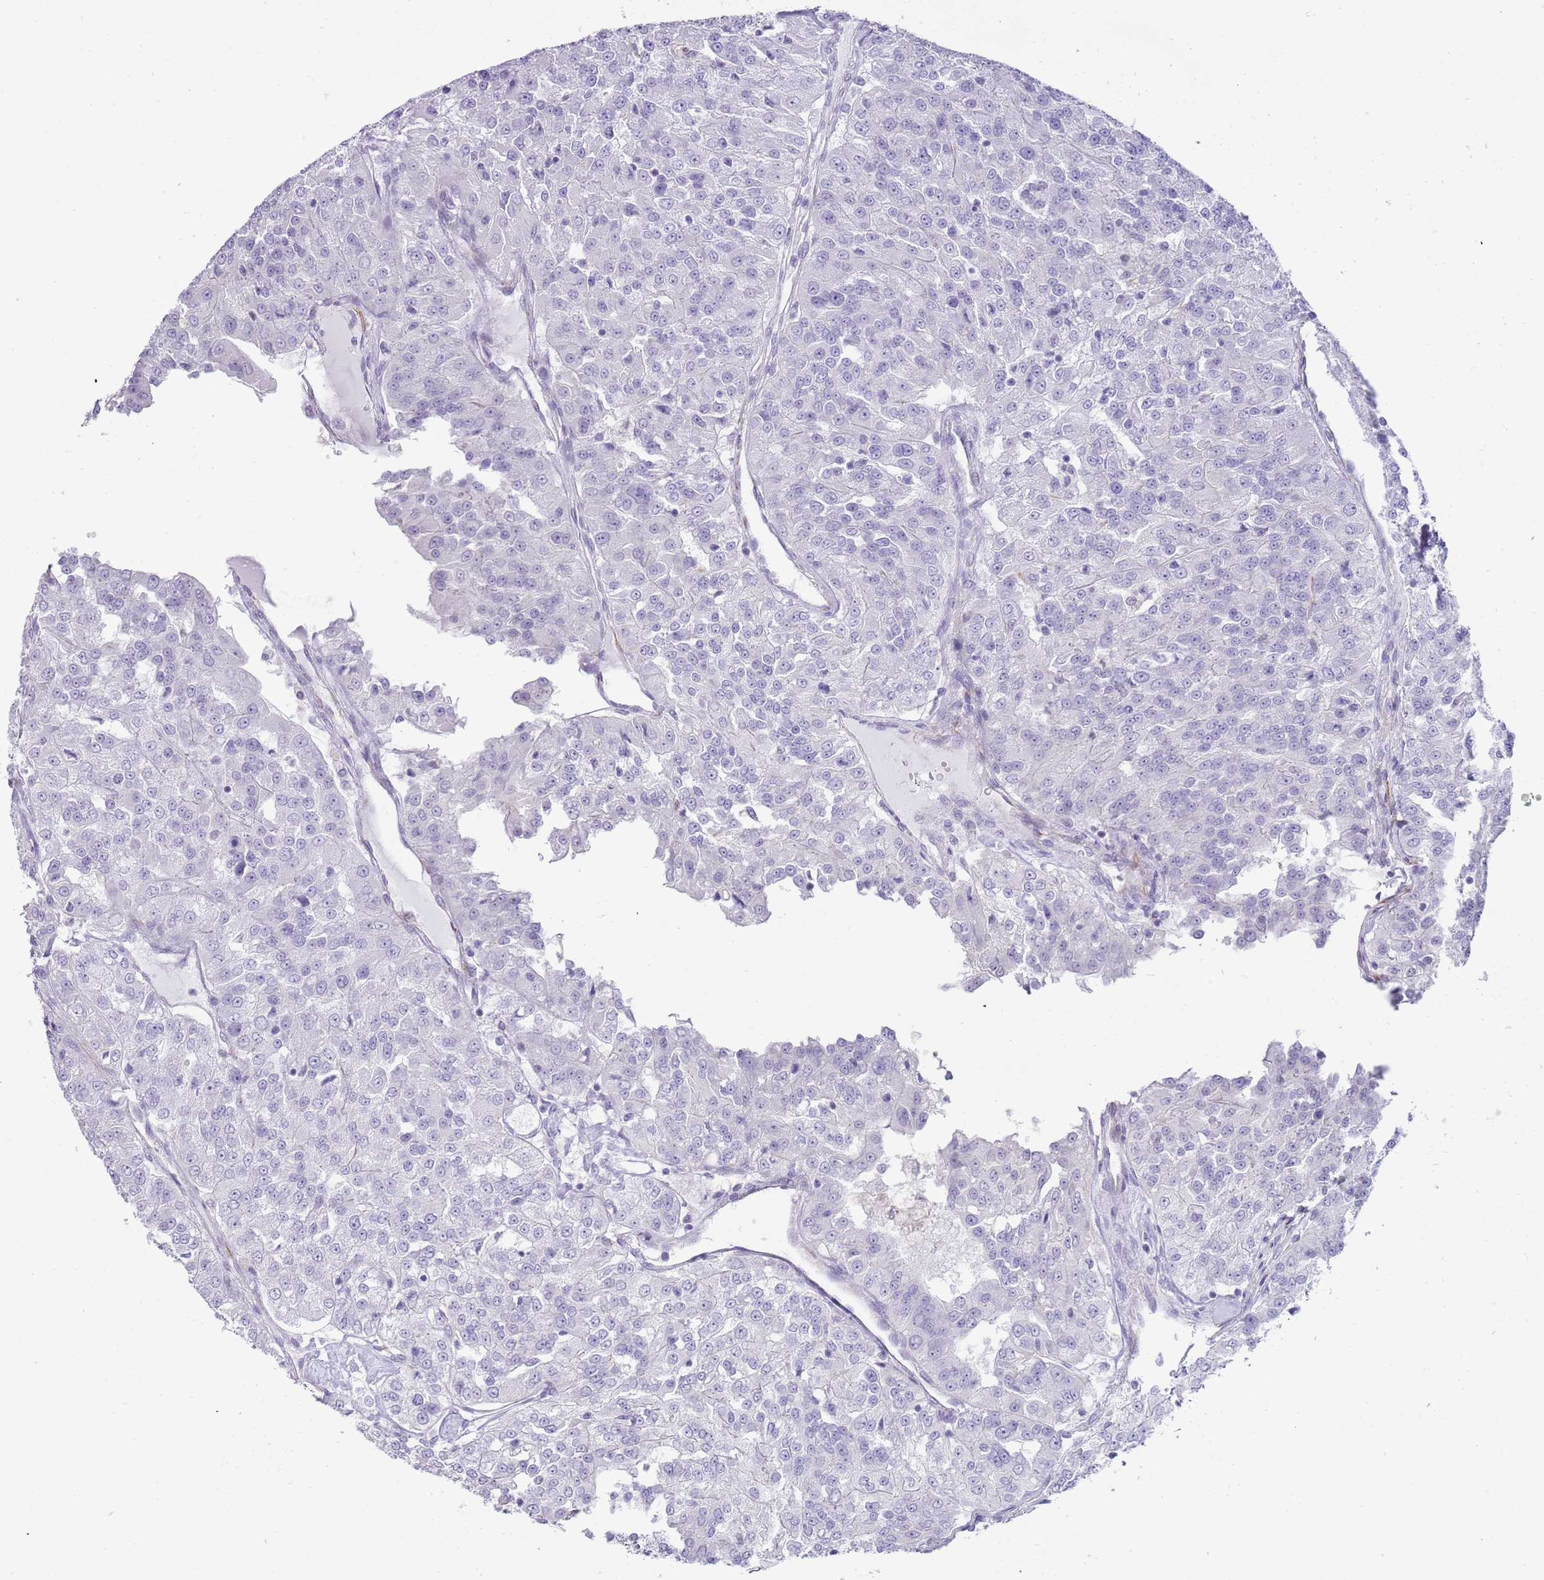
{"staining": {"intensity": "negative", "quantity": "none", "location": "none"}, "tissue": "renal cancer", "cell_type": "Tumor cells", "image_type": "cancer", "snomed": [{"axis": "morphology", "description": "Adenocarcinoma, NOS"}, {"axis": "topography", "description": "Kidney"}], "caption": "Tumor cells are negative for protein expression in human adenocarcinoma (renal).", "gene": "NBPF3", "patient": {"sex": "female", "age": 63}}